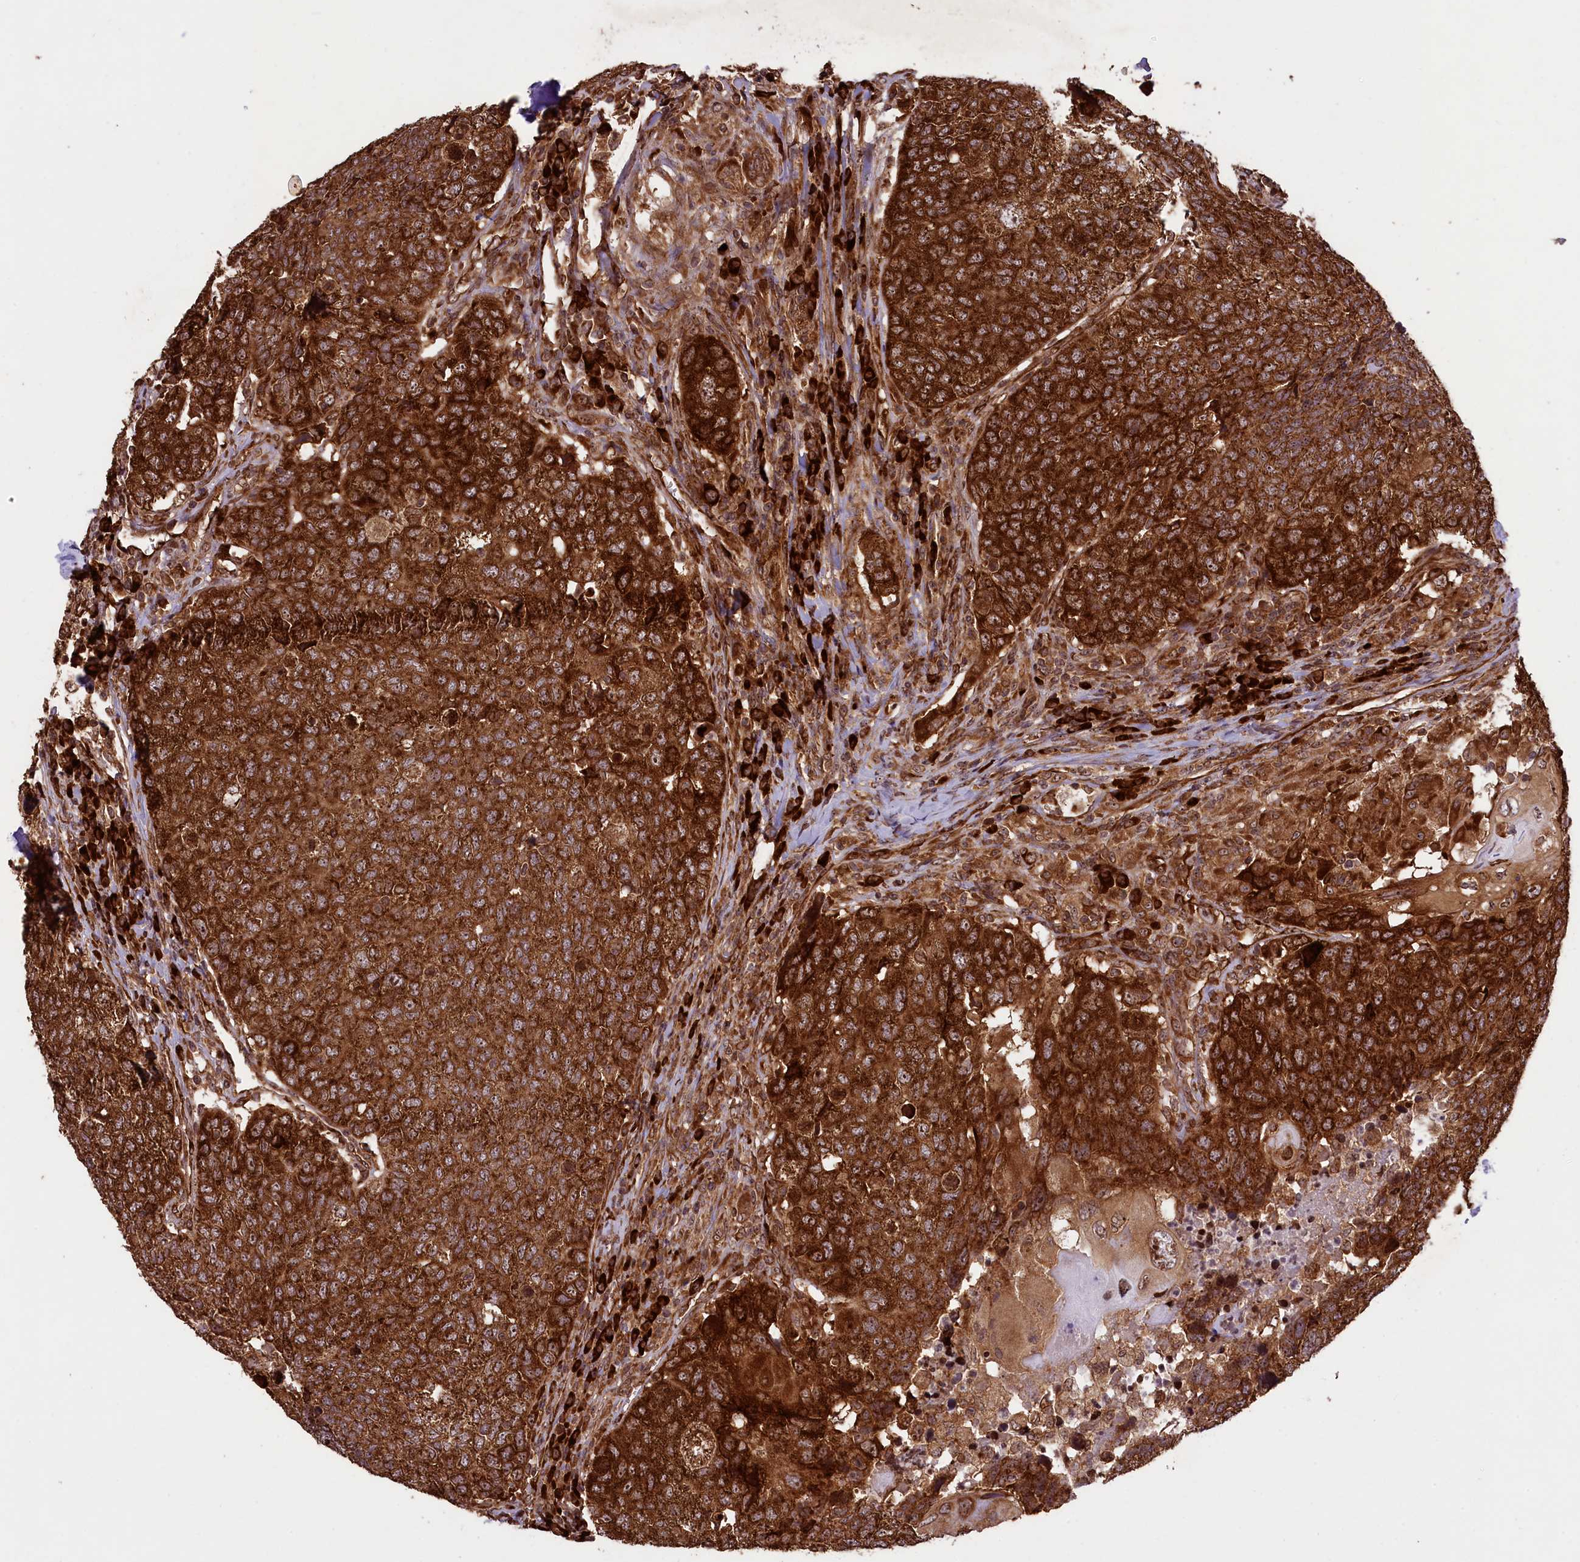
{"staining": {"intensity": "strong", "quantity": ">75%", "location": "cytoplasmic/membranous,nuclear"}, "tissue": "head and neck cancer", "cell_type": "Tumor cells", "image_type": "cancer", "snomed": [{"axis": "morphology", "description": "Squamous cell carcinoma, NOS"}, {"axis": "topography", "description": "Head-Neck"}], "caption": "Immunohistochemistry histopathology image of head and neck squamous cell carcinoma stained for a protein (brown), which reveals high levels of strong cytoplasmic/membranous and nuclear staining in about >75% of tumor cells.", "gene": "LARP4", "patient": {"sex": "male", "age": 66}}